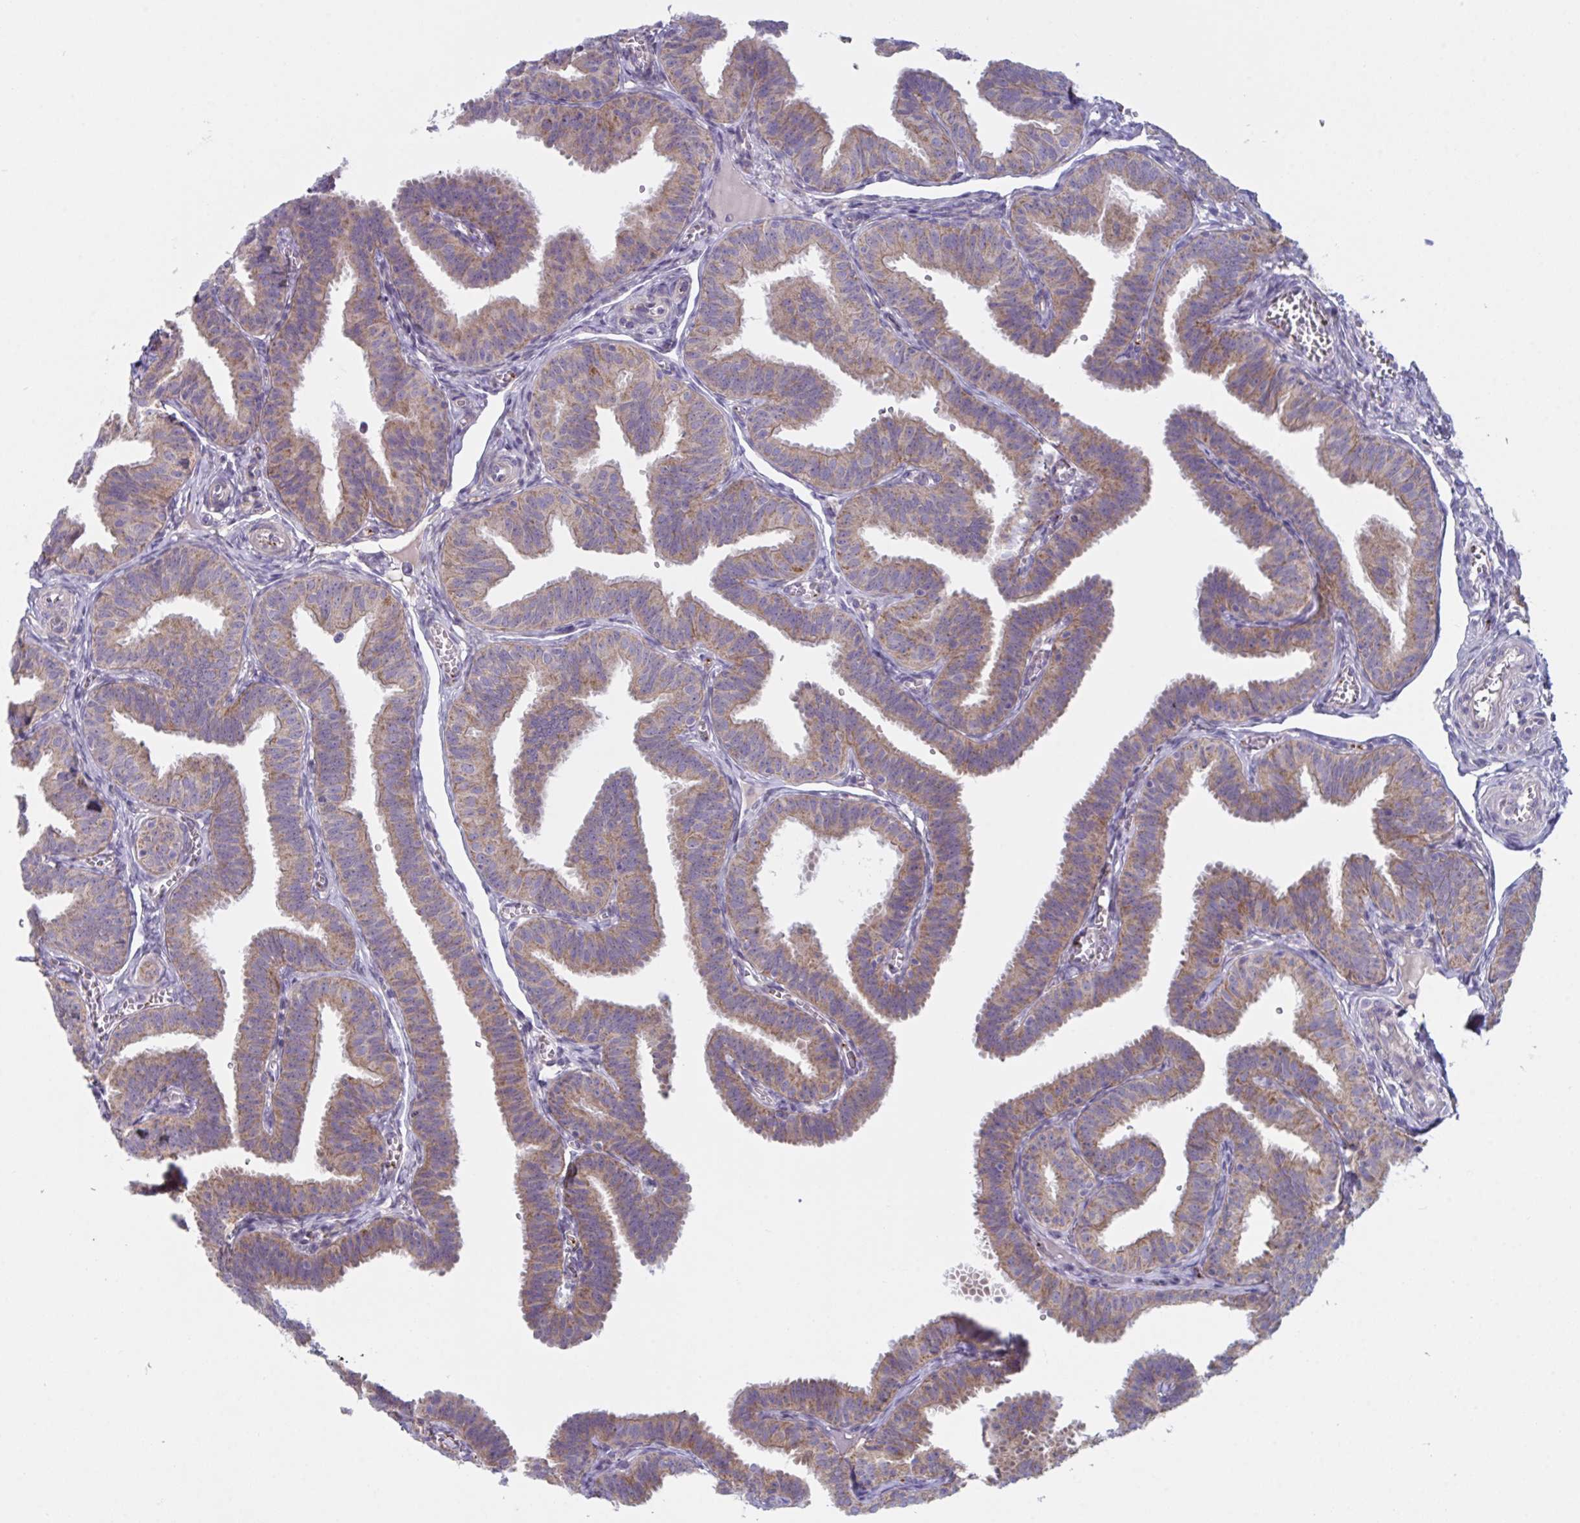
{"staining": {"intensity": "moderate", "quantity": "25%-75%", "location": "cytoplasmic/membranous"}, "tissue": "fallopian tube", "cell_type": "Glandular cells", "image_type": "normal", "snomed": [{"axis": "morphology", "description": "Normal tissue, NOS"}, {"axis": "topography", "description": "Fallopian tube"}], "caption": "Protein staining by IHC demonstrates moderate cytoplasmic/membranous expression in about 25%-75% of glandular cells in normal fallopian tube. (IHC, brightfield microscopy, high magnification).", "gene": "MRPS2", "patient": {"sex": "female", "age": 25}}